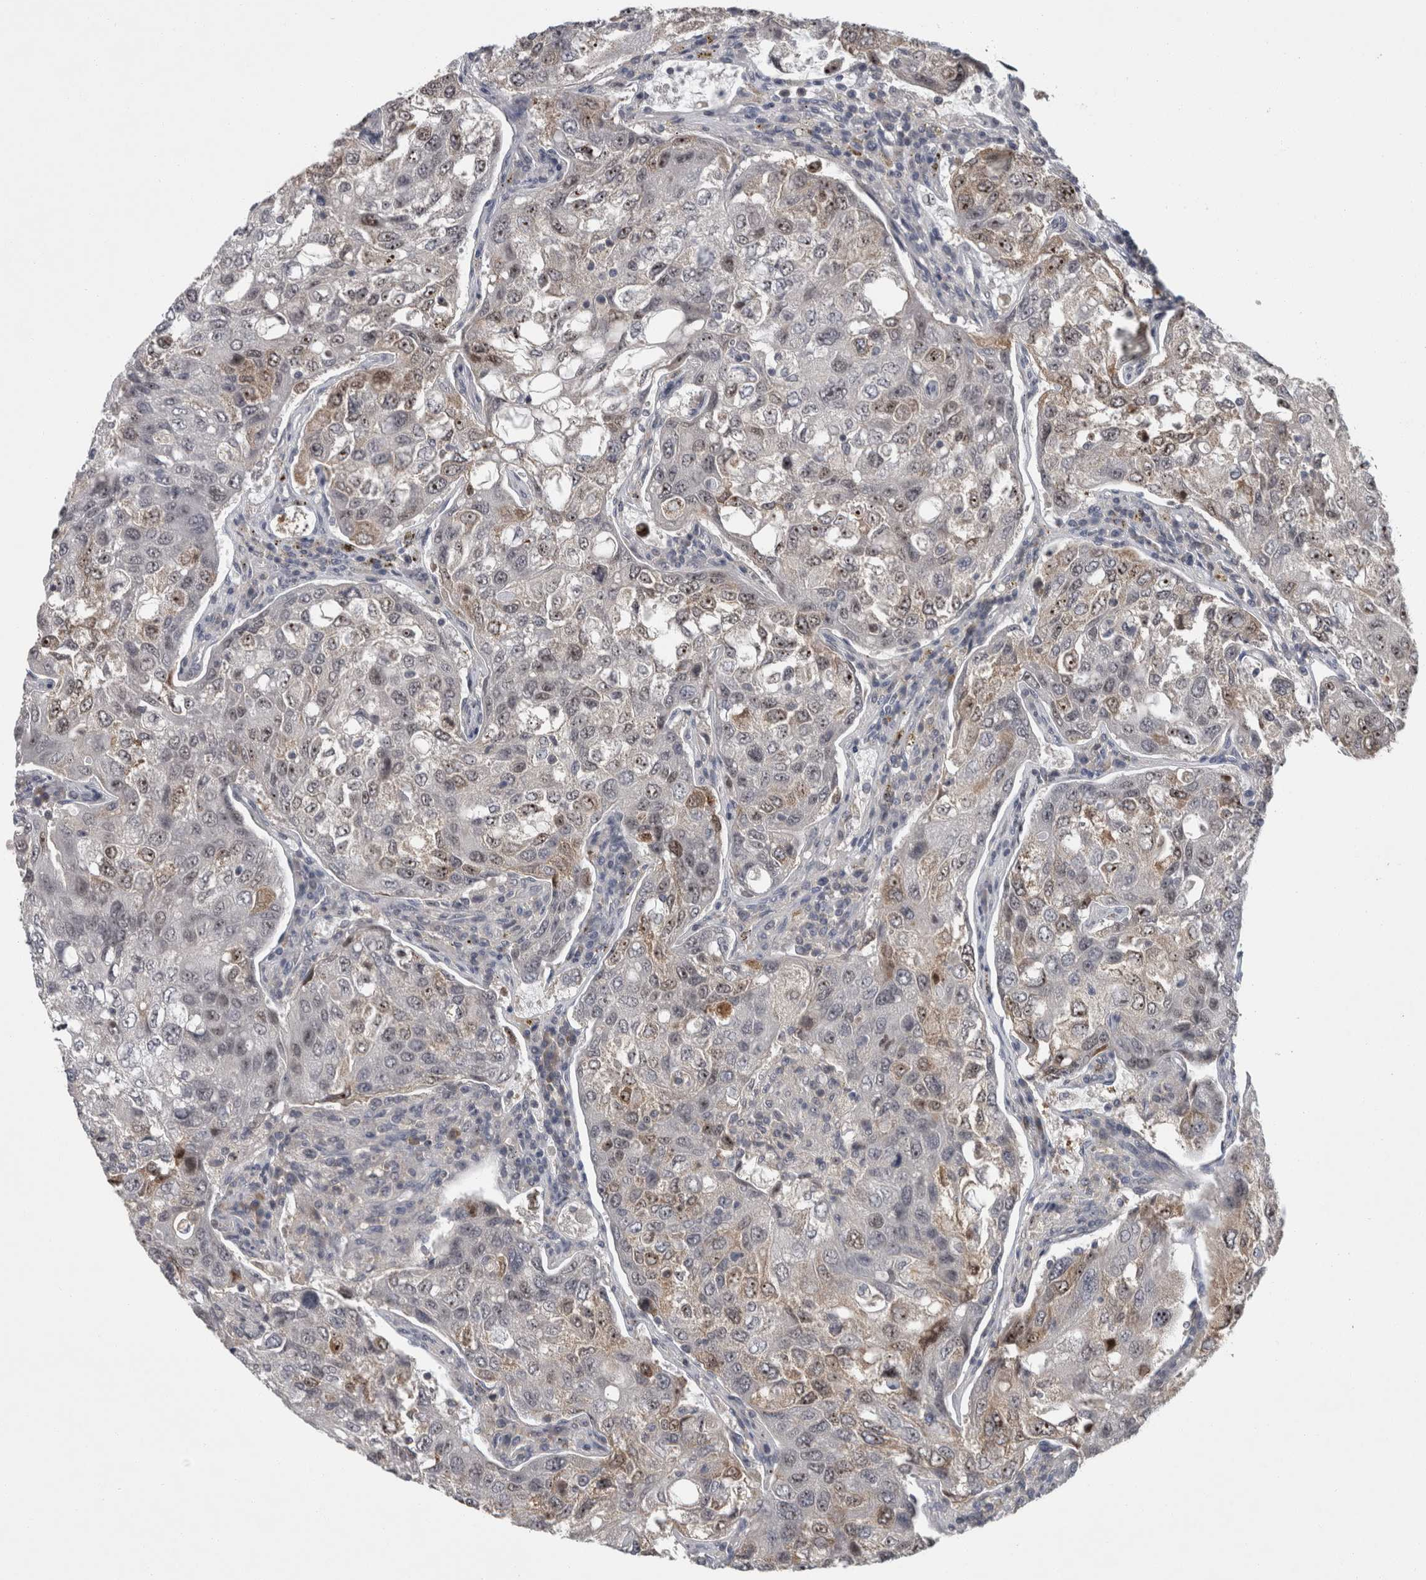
{"staining": {"intensity": "moderate", "quantity": "25%-75%", "location": "cytoplasmic/membranous,nuclear"}, "tissue": "urothelial cancer", "cell_type": "Tumor cells", "image_type": "cancer", "snomed": [{"axis": "morphology", "description": "Urothelial carcinoma, High grade"}, {"axis": "topography", "description": "Lymph node"}, {"axis": "topography", "description": "Urinary bladder"}], "caption": "Human urothelial carcinoma (high-grade) stained for a protein (brown) demonstrates moderate cytoplasmic/membranous and nuclear positive staining in about 25%-75% of tumor cells.", "gene": "RBM28", "patient": {"sex": "male", "age": 51}}